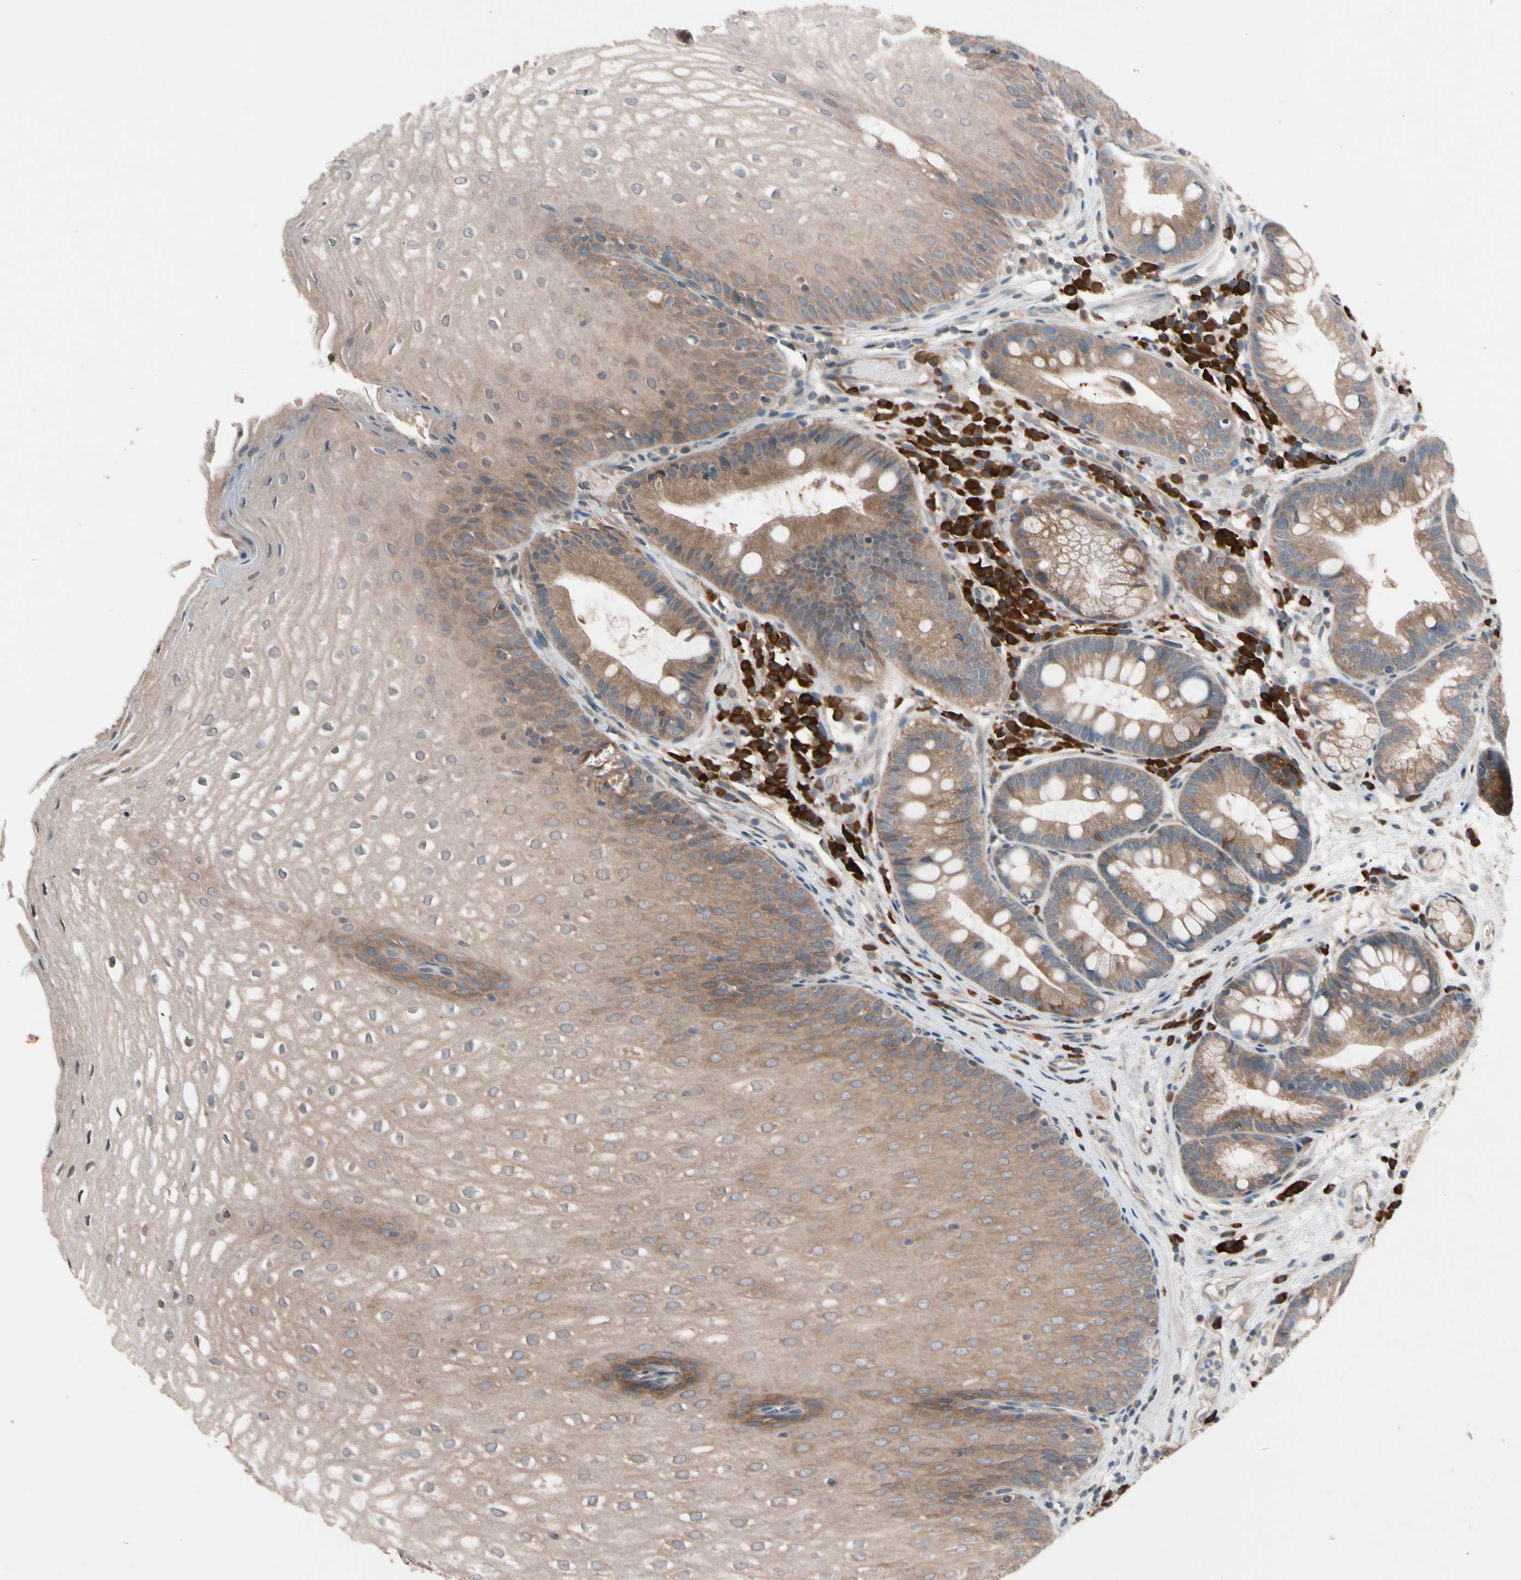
{"staining": {"intensity": "moderate", "quantity": ">75%", "location": "cytoplasmic/membranous"}, "tissue": "stomach", "cell_type": "Glandular cells", "image_type": "normal", "snomed": [{"axis": "morphology", "description": "Normal tissue, NOS"}, {"axis": "topography", "description": "Stomach, upper"}], "caption": "Immunohistochemistry (IHC) image of normal stomach stained for a protein (brown), which exhibits medium levels of moderate cytoplasmic/membranous staining in about >75% of glandular cells.", "gene": "PRDX4", "patient": {"sex": "male", "age": 72}}